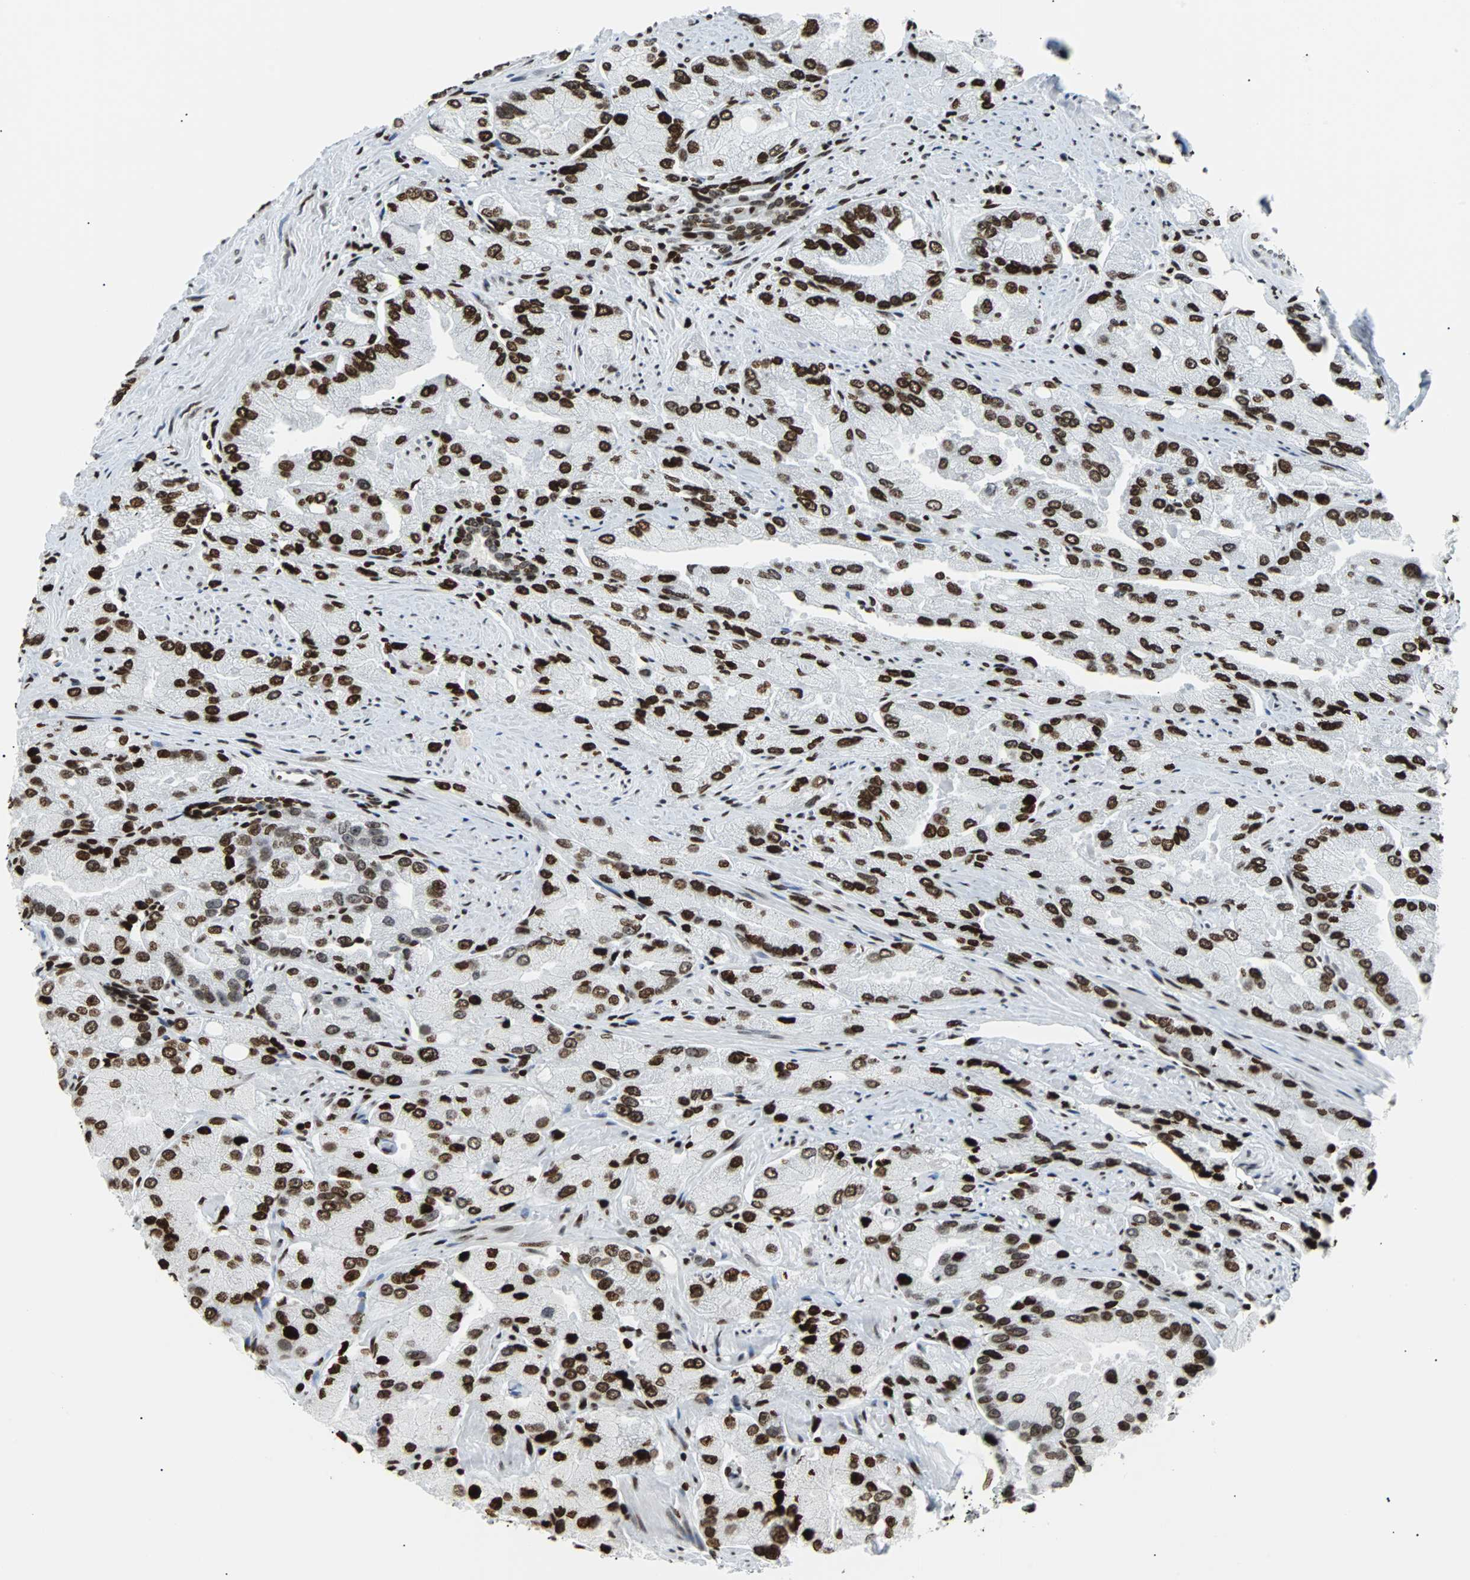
{"staining": {"intensity": "strong", "quantity": ">75%", "location": "nuclear"}, "tissue": "prostate cancer", "cell_type": "Tumor cells", "image_type": "cancer", "snomed": [{"axis": "morphology", "description": "Adenocarcinoma, High grade"}, {"axis": "topography", "description": "Prostate"}], "caption": "Human adenocarcinoma (high-grade) (prostate) stained with a brown dye shows strong nuclear positive staining in approximately >75% of tumor cells.", "gene": "ZNF131", "patient": {"sex": "male", "age": 58}}